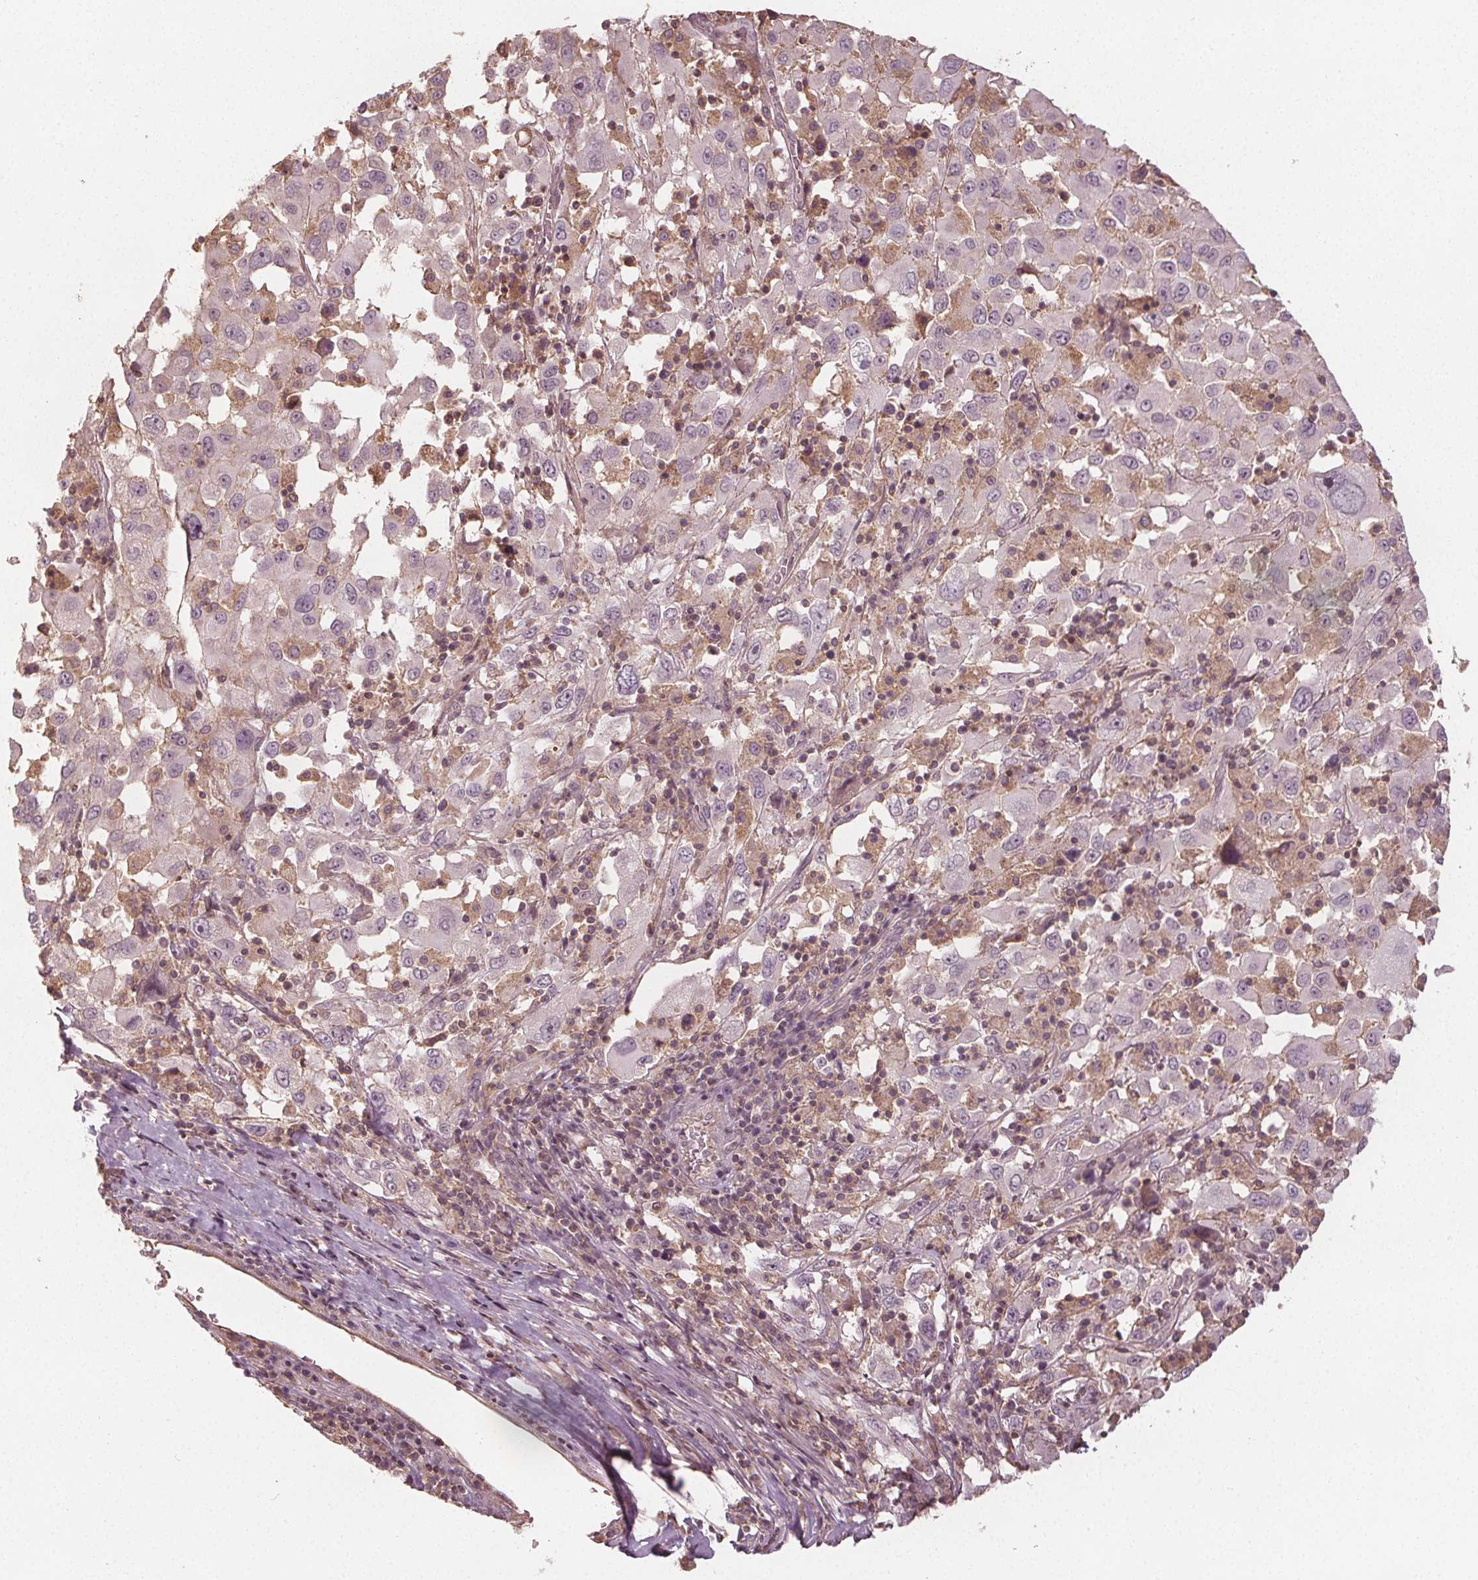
{"staining": {"intensity": "negative", "quantity": "none", "location": "none"}, "tissue": "melanoma", "cell_type": "Tumor cells", "image_type": "cancer", "snomed": [{"axis": "morphology", "description": "Malignant melanoma, Metastatic site"}, {"axis": "topography", "description": "Soft tissue"}], "caption": "A histopathology image of human melanoma is negative for staining in tumor cells.", "gene": "GNB2", "patient": {"sex": "male", "age": 50}}